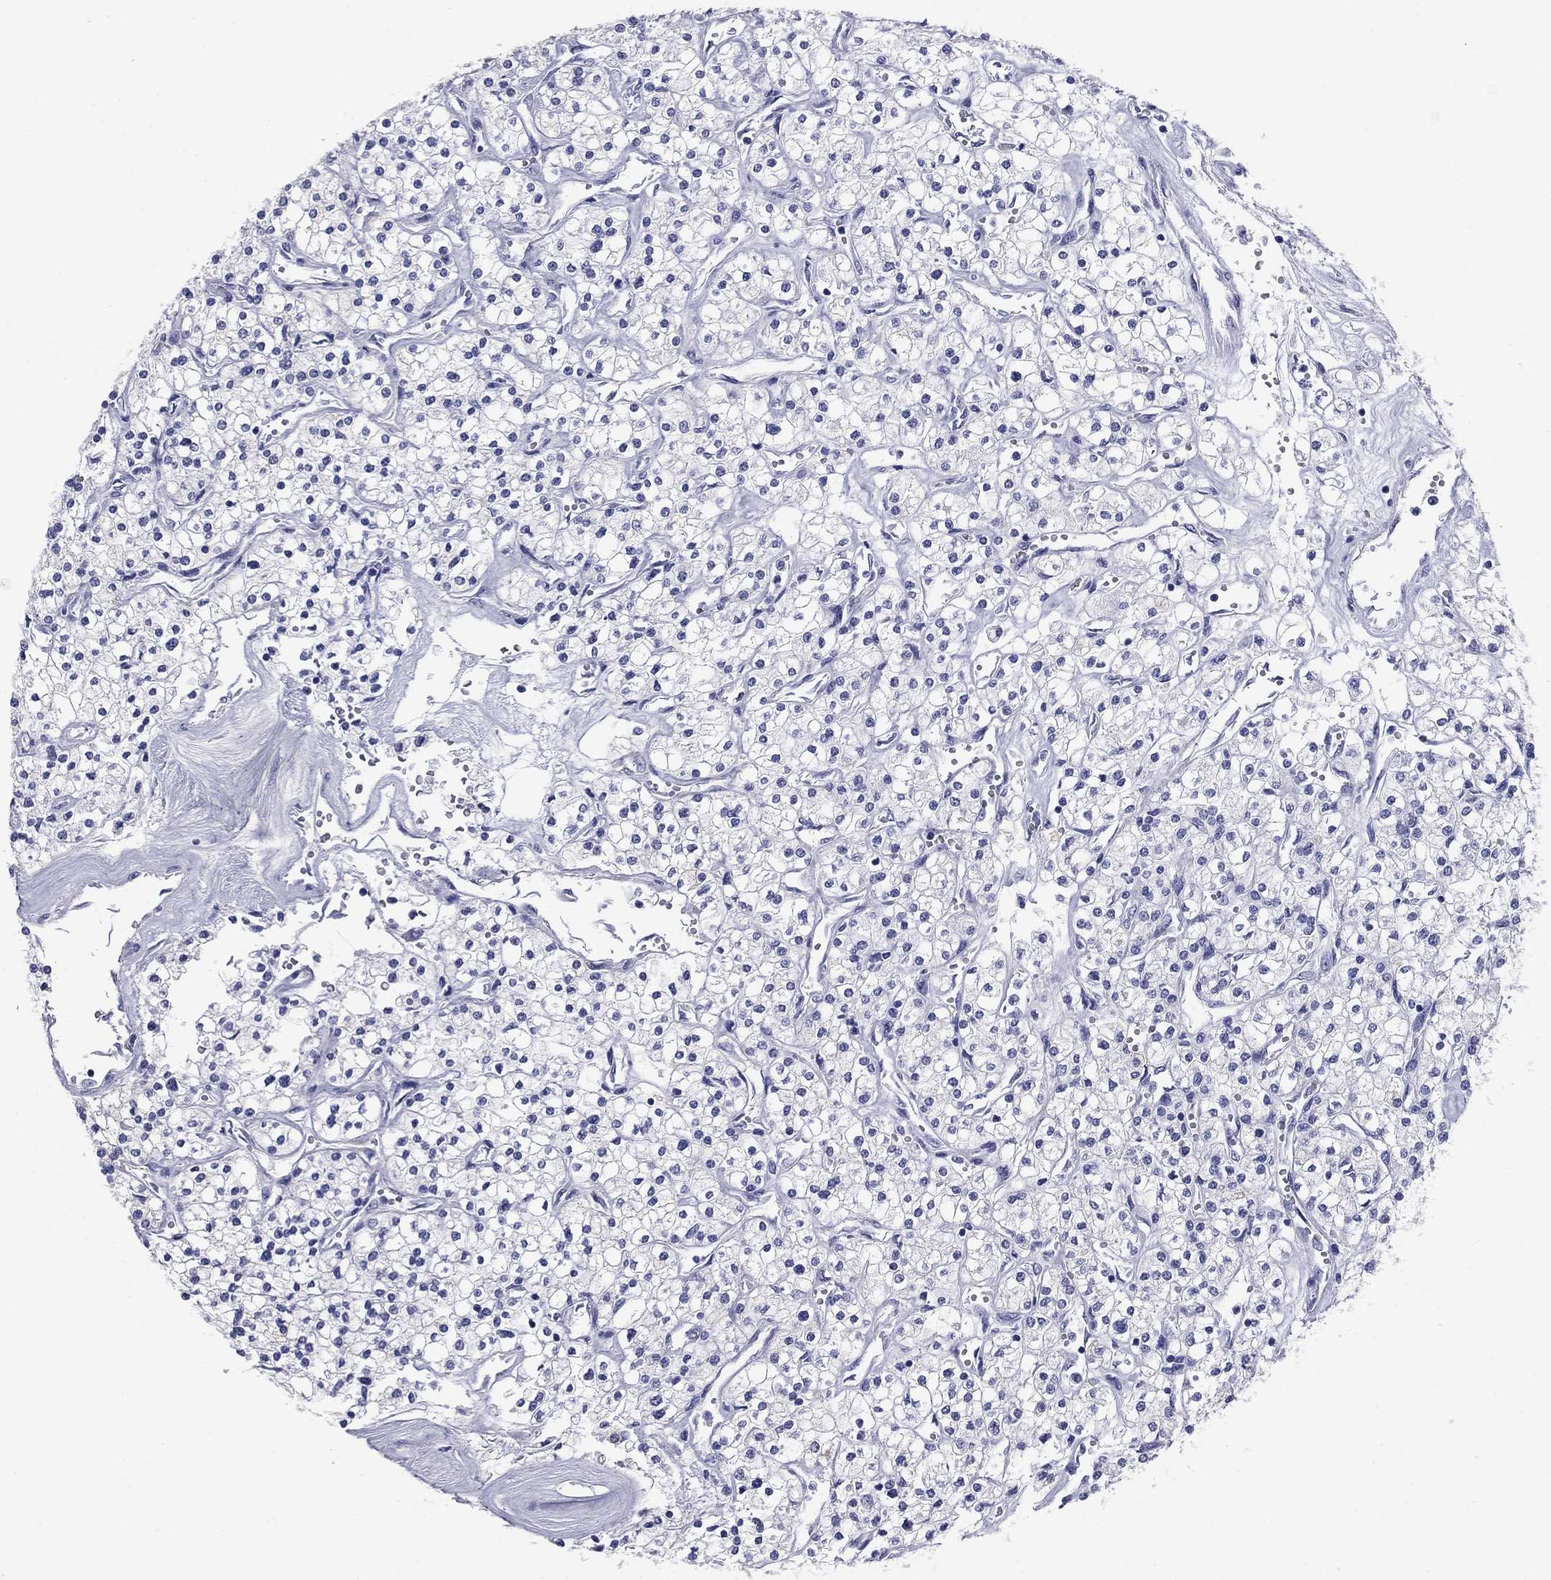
{"staining": {"intensity": "negative", "quantity": "none", "location": "none"}, "tissue": "renal cancer", "cell_type": "Tumor cells", "image_type": "cancer", "snomed": [{"axis": "morphology", "description": "Adenocarcinoma, NOS"}, {"axis": "topography", "description": "Kidney"}], "caption": "This is a photomicrograph of IHC staining of adenocarcinoma (renal), which shows no staining in tumor cells.", "gene": "NPPA", "patient": {"sex": "male", "age": 80}}